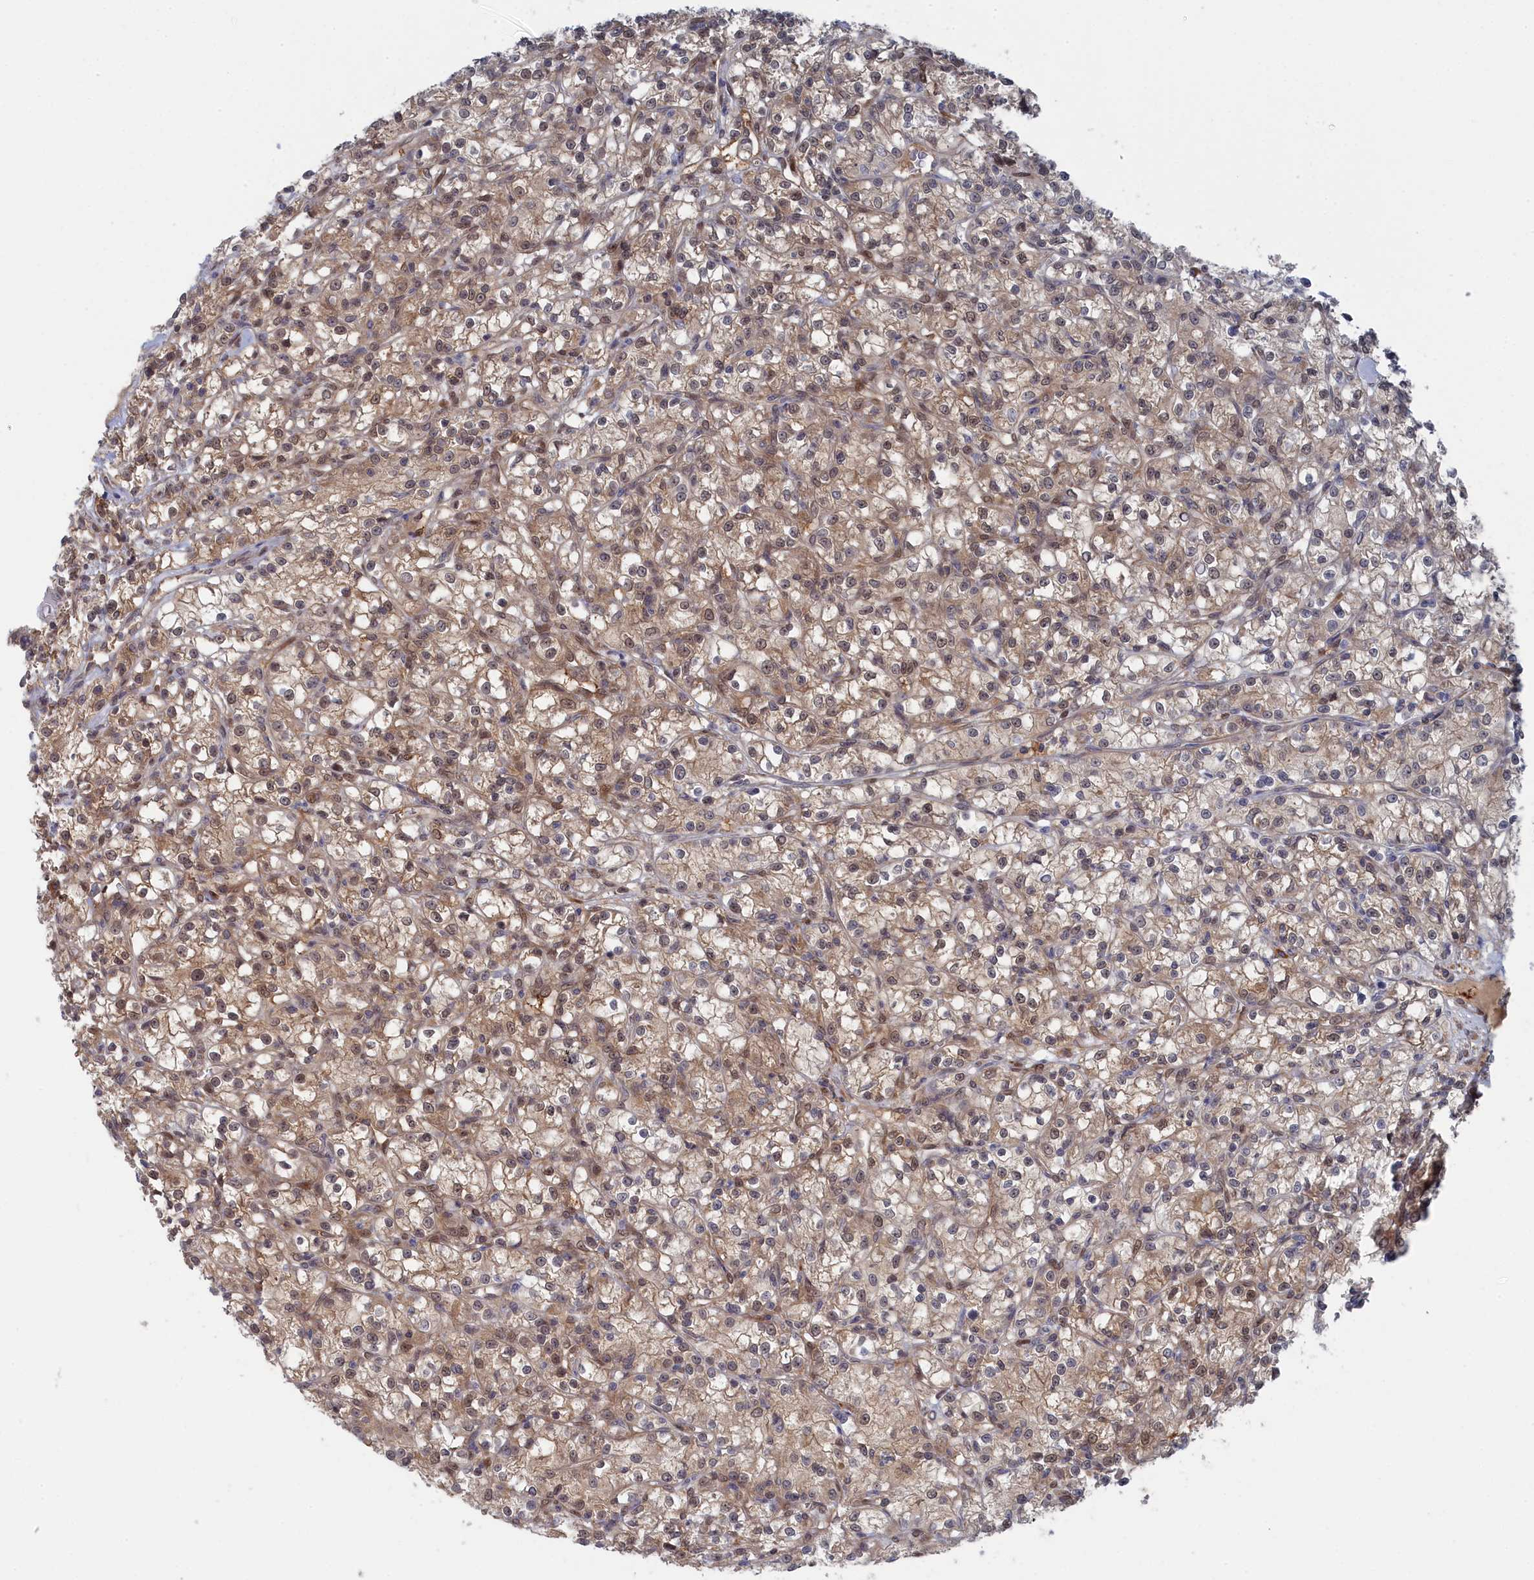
{"staining": {"intensity": "weak", "quantity": "25%-75%", "location": "cytoplasmic/membranous,nuclear"}, "tissue": "renal cancer", "cell_type": "Tumor cells", "image_type": "cancer", "snomed": [{"axis": "morphology", "description": "Adenocarcinoma, NOS"}, {"axis": "topography", "description": "Kidney"}], "caption": "A brown stain labels weak cytoplasmic/membranous and nuclear positivity of a protein in adenocarcinoma (renal) tumor cells.", "gene": "IRGQ", "patient": {"sex": "female", "age": 59}}